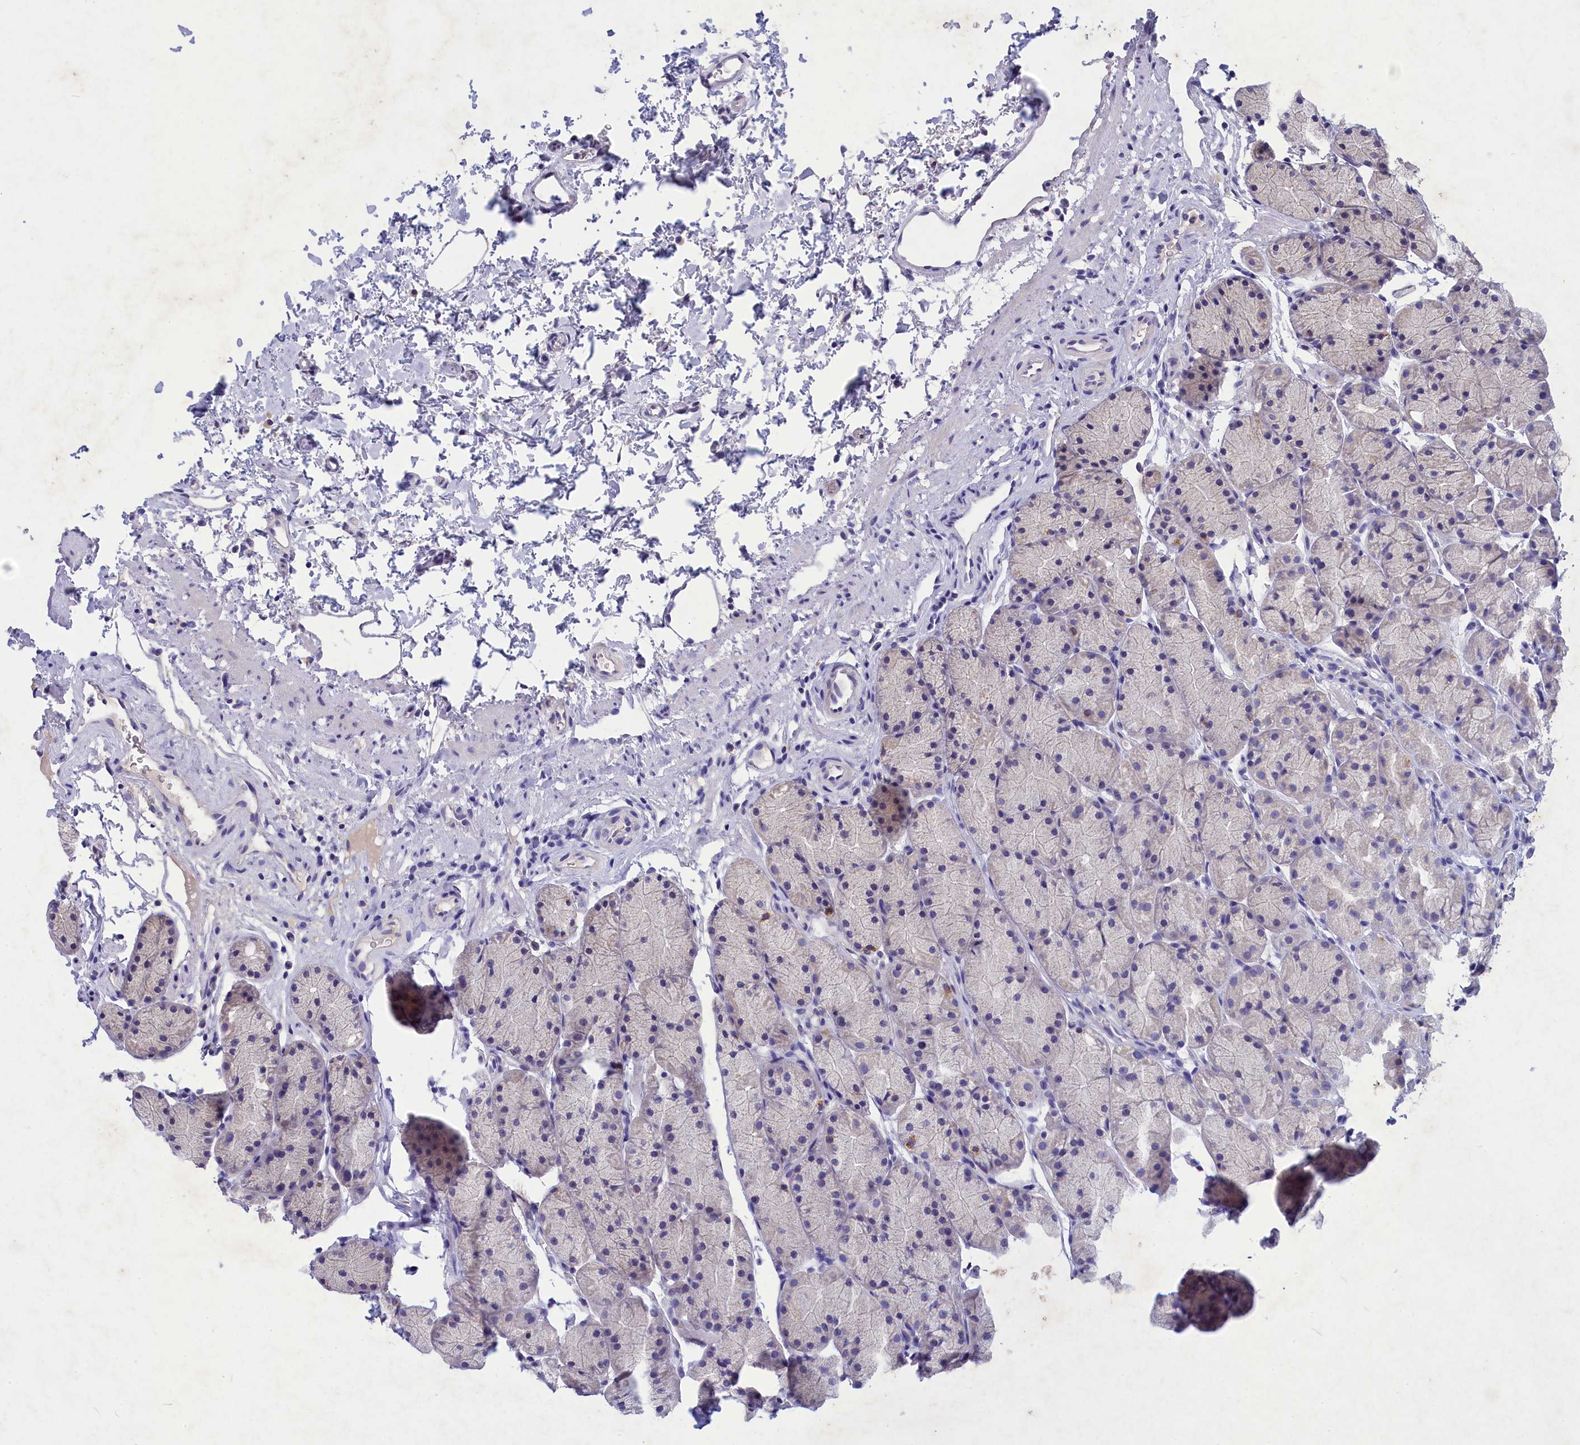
{"staining": {"intensity": "negative", "quantity": "none", "location": "none"}, "tissue": "stomach", "cell_type": "Glandular cells", "image_type": "normal", "snomed": [{"axis": "morphology", "description": "Normal tissue, NOS"}, {"axis": "topography", "description": "Stomach, upper"}, {"axis": "topography", "description": "Stomach"}], "caption": "IHC image of normal stomach: human stomach stained with DAB exhibits no significant protein staining in glandular cells. (IHC, brightfield microscopy, high magnification).", "gene": "DEFB119", "patient": {"sex": "male", "age": 47}}